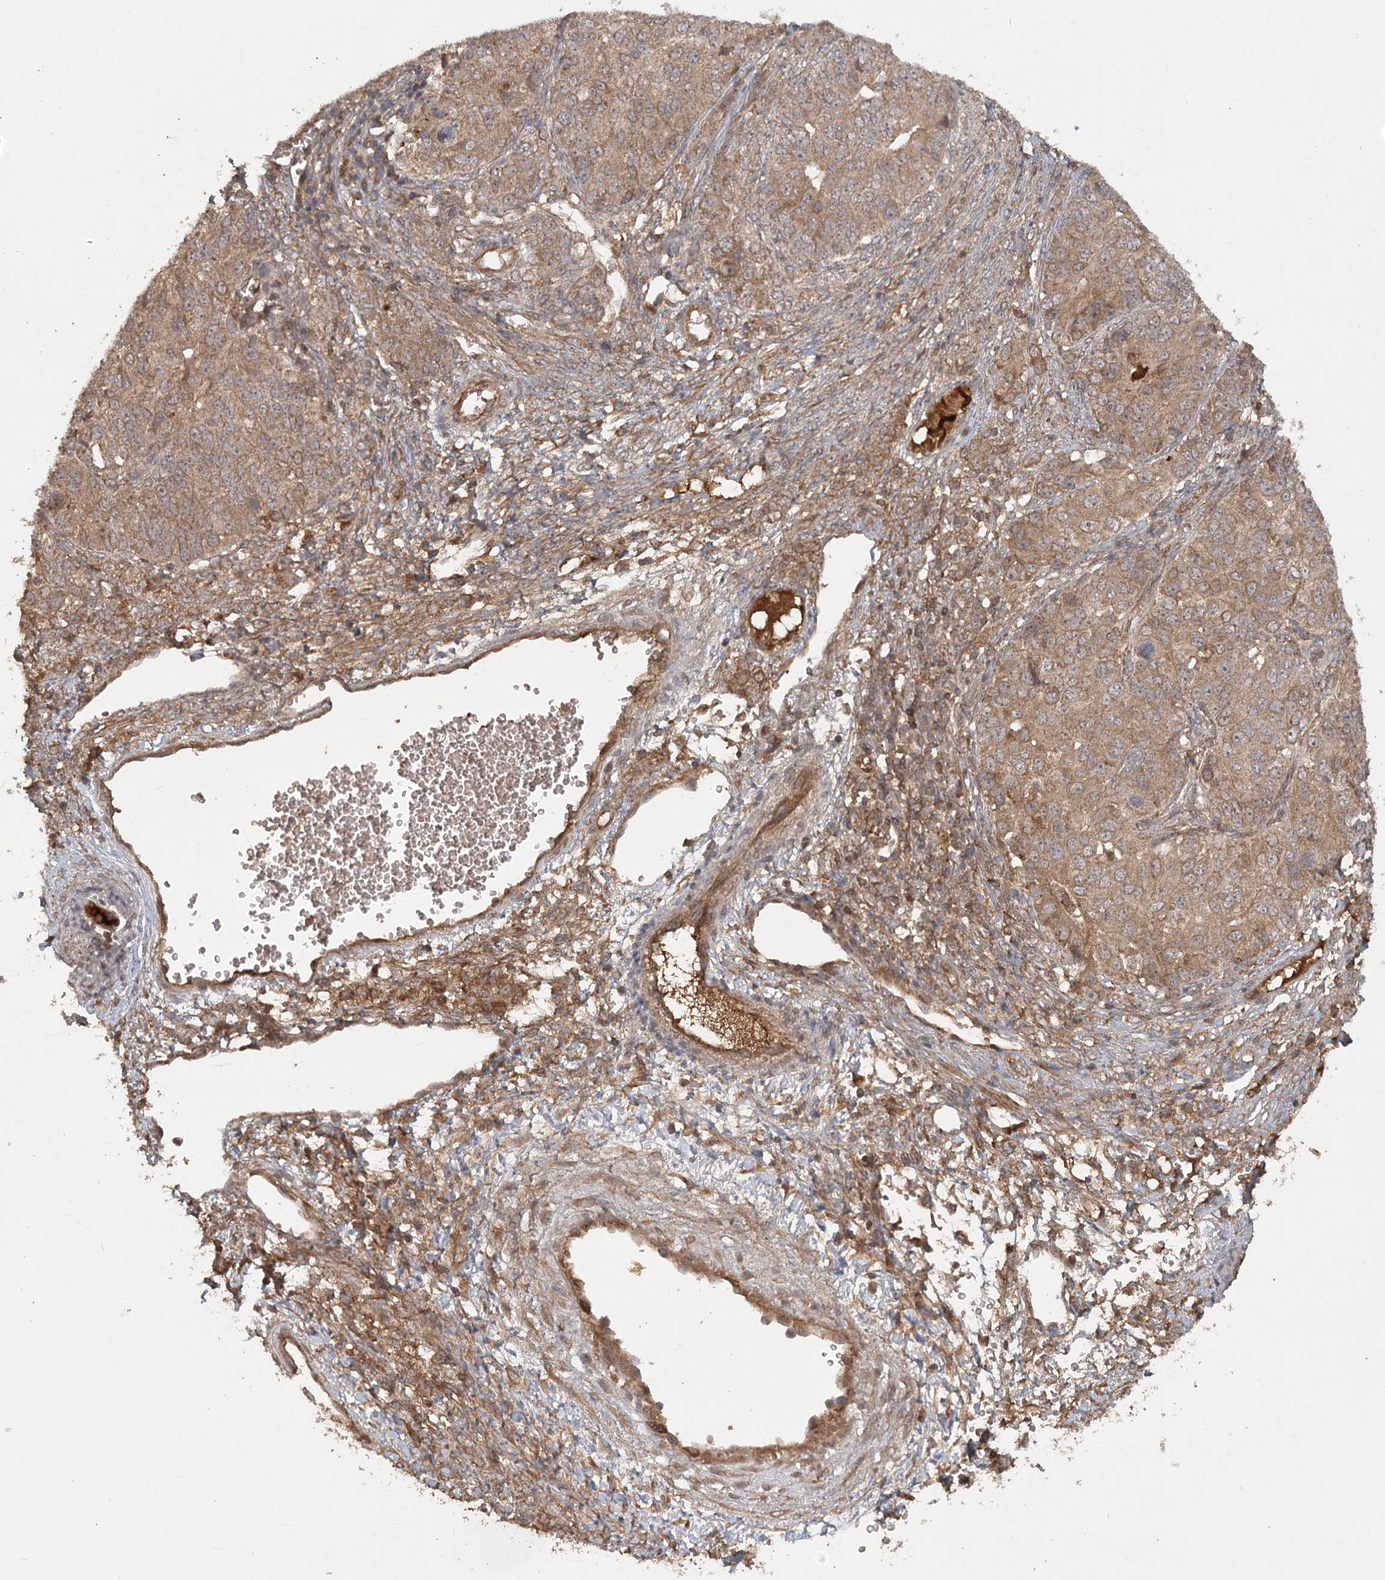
{"staining": {"intensity": "moderate", "quantity": ">75%", "location": "cytoplasmic/membranous"}, "tissue": "ovarian cancer", "cell_type": "Tumor cells", "image_type": "cancer", "snomed": [{"axis": "morphology", "description": "Carcinoma, endometroid"}, {"axis": "topography", "description": "Ovary"}], "caption": "Immunohistochemistry photomicrograph of human ovarian cancer stained for a protein (brown), which demonstrates medium levels of moderate cytoplasmic/membranous staining in about >75% of tumor cells.", "gene": "ARL13A", "patient": {"sex": "female", "age": 51}}